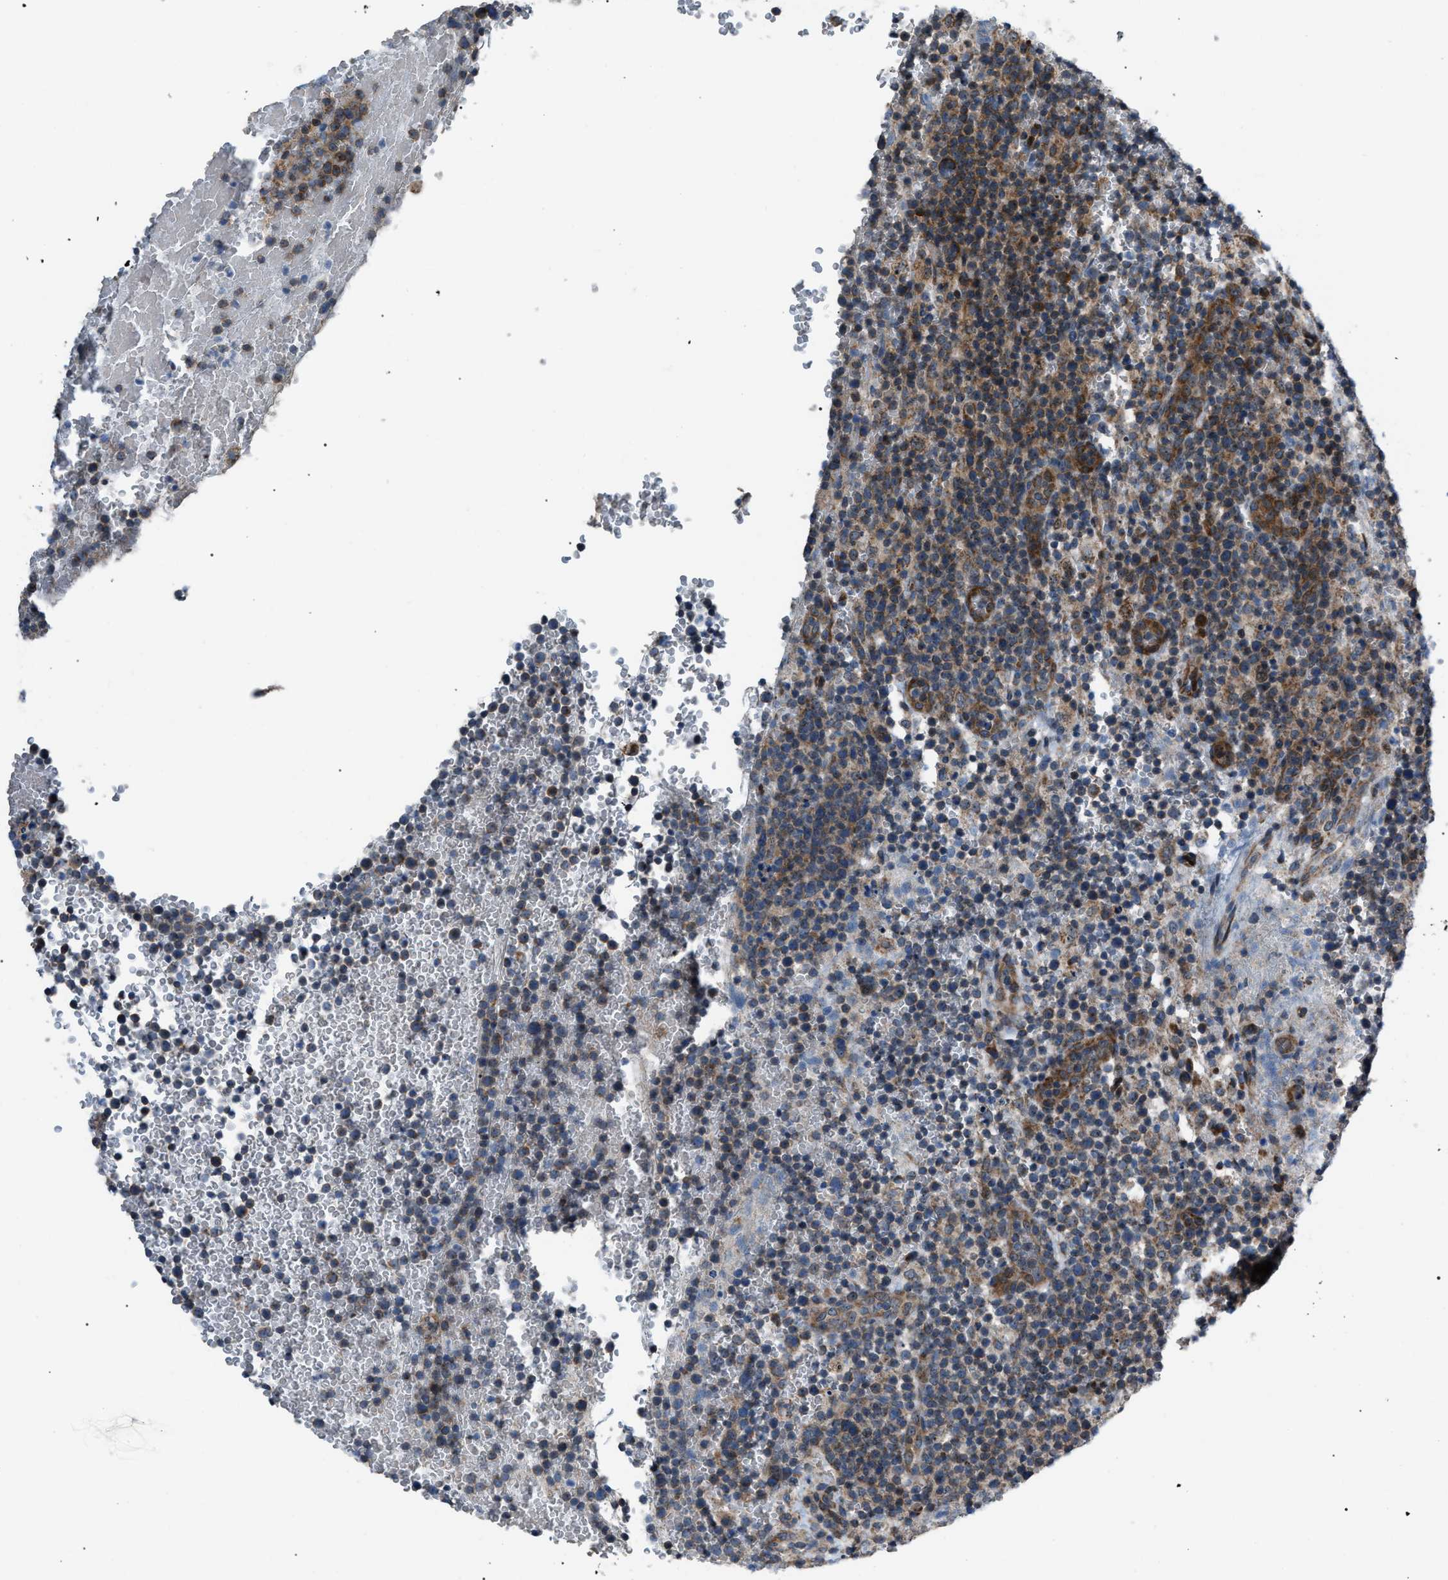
{"staining": {"intensity": "moderate", "quantity": "<25%", "location": "cytoplasmic/membranous"}, "tissue": "lymphoma", "cell_type": "Tumor cells", "image_type": "cancer", "snomed": [{"axis": "morphology", "description": "Malignant lymphoma, non-Hodgkin's type, High grade"}, {"axis": "topography", "description": "Lymph node"}], "caption": "Tumor cells show low levels of moderate cytoplasmic/membranous positivity in about <25% of cells in human lymphoma.", "gene": "AGO2", "patient": {"sex": "male", "age": 61}}